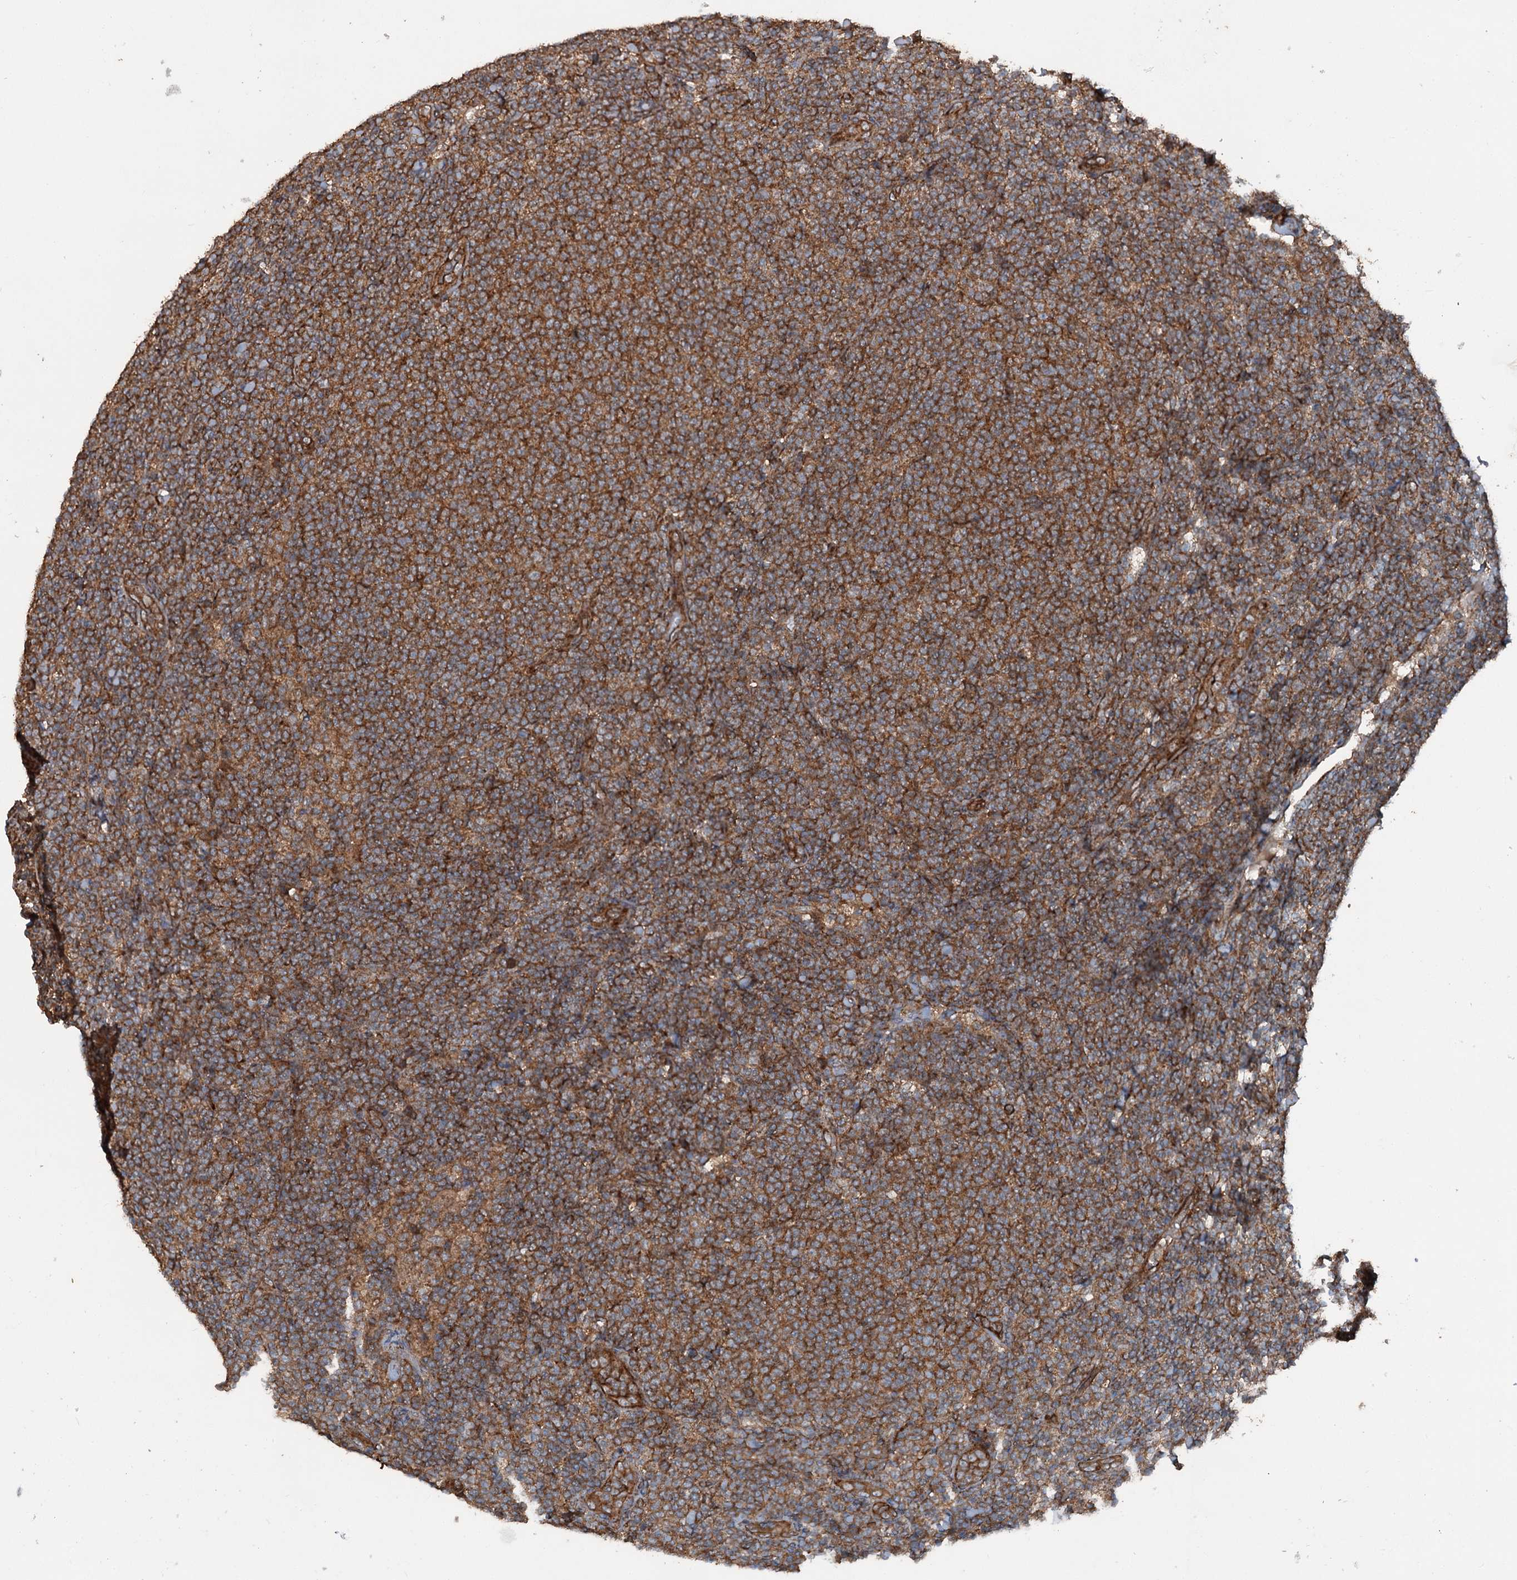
{"staining": {"intensity": "strong", "quantity": ">75%", "location": "cytoplasmic/membranous"}, "tissue": "lymphoma", "cell_type": "Tumor cells", "image_type": "cancer", "snomed": [{"axis": "morphology", "description": "Malignant lymphoma, non-Hodgkin's type, Low grade"}, {"axis": "topography", "description": "Lymph node"}], "caption": "About >75% of tumor cells in human low-grade malignant lymphoma, non-Hodgkin's type show strong cytoplasmic/membranous protein expression as visualized by brown immunohistochemical staining.", "gene": "RNF214", "patient": {"sex": "male", "age": 66}}